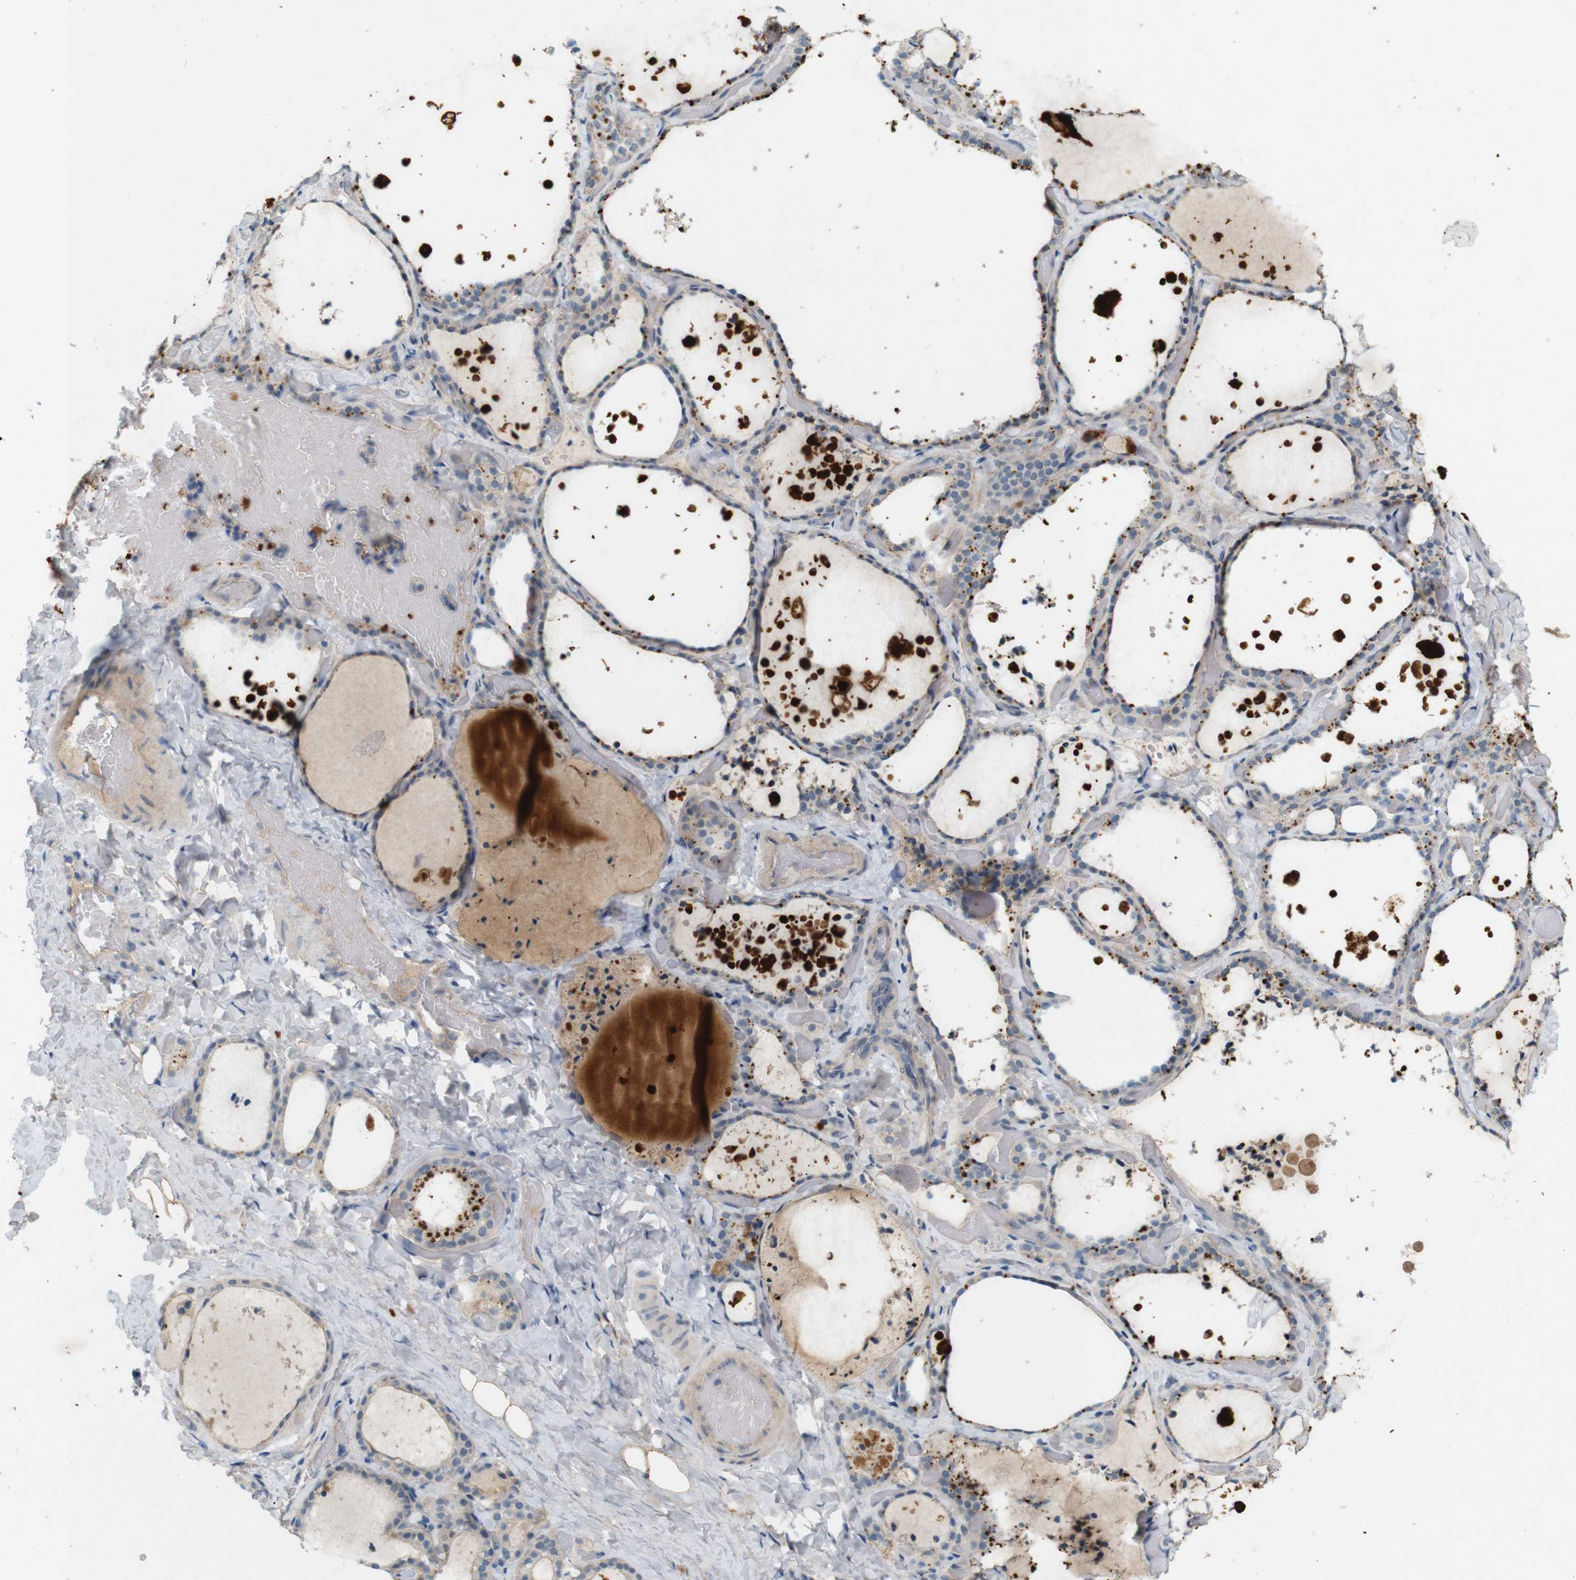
{"staining": {"intensity": "moderate", "quantity": ">75%", "location": "cytoplasmic/membranous"}, "tissue": "thyroid gland", "cell_type": "Glandular cells", "image_type": "normal", "snomed": [{"axis": "morphology", "description": "Normal tissue, NOS"}, {"axis": "topography", "description": "Thyroid gland"}], "caption": "A high-resolution micrograph shows immunohistochemistry (IHC) staining of unremarkable thyroid gland, which demonstrates moderate cytoplasmic/membranous staining in about >75% of glandular cells.", "gene": "PVR", "patient": {"sex": "female", "age": 44}}